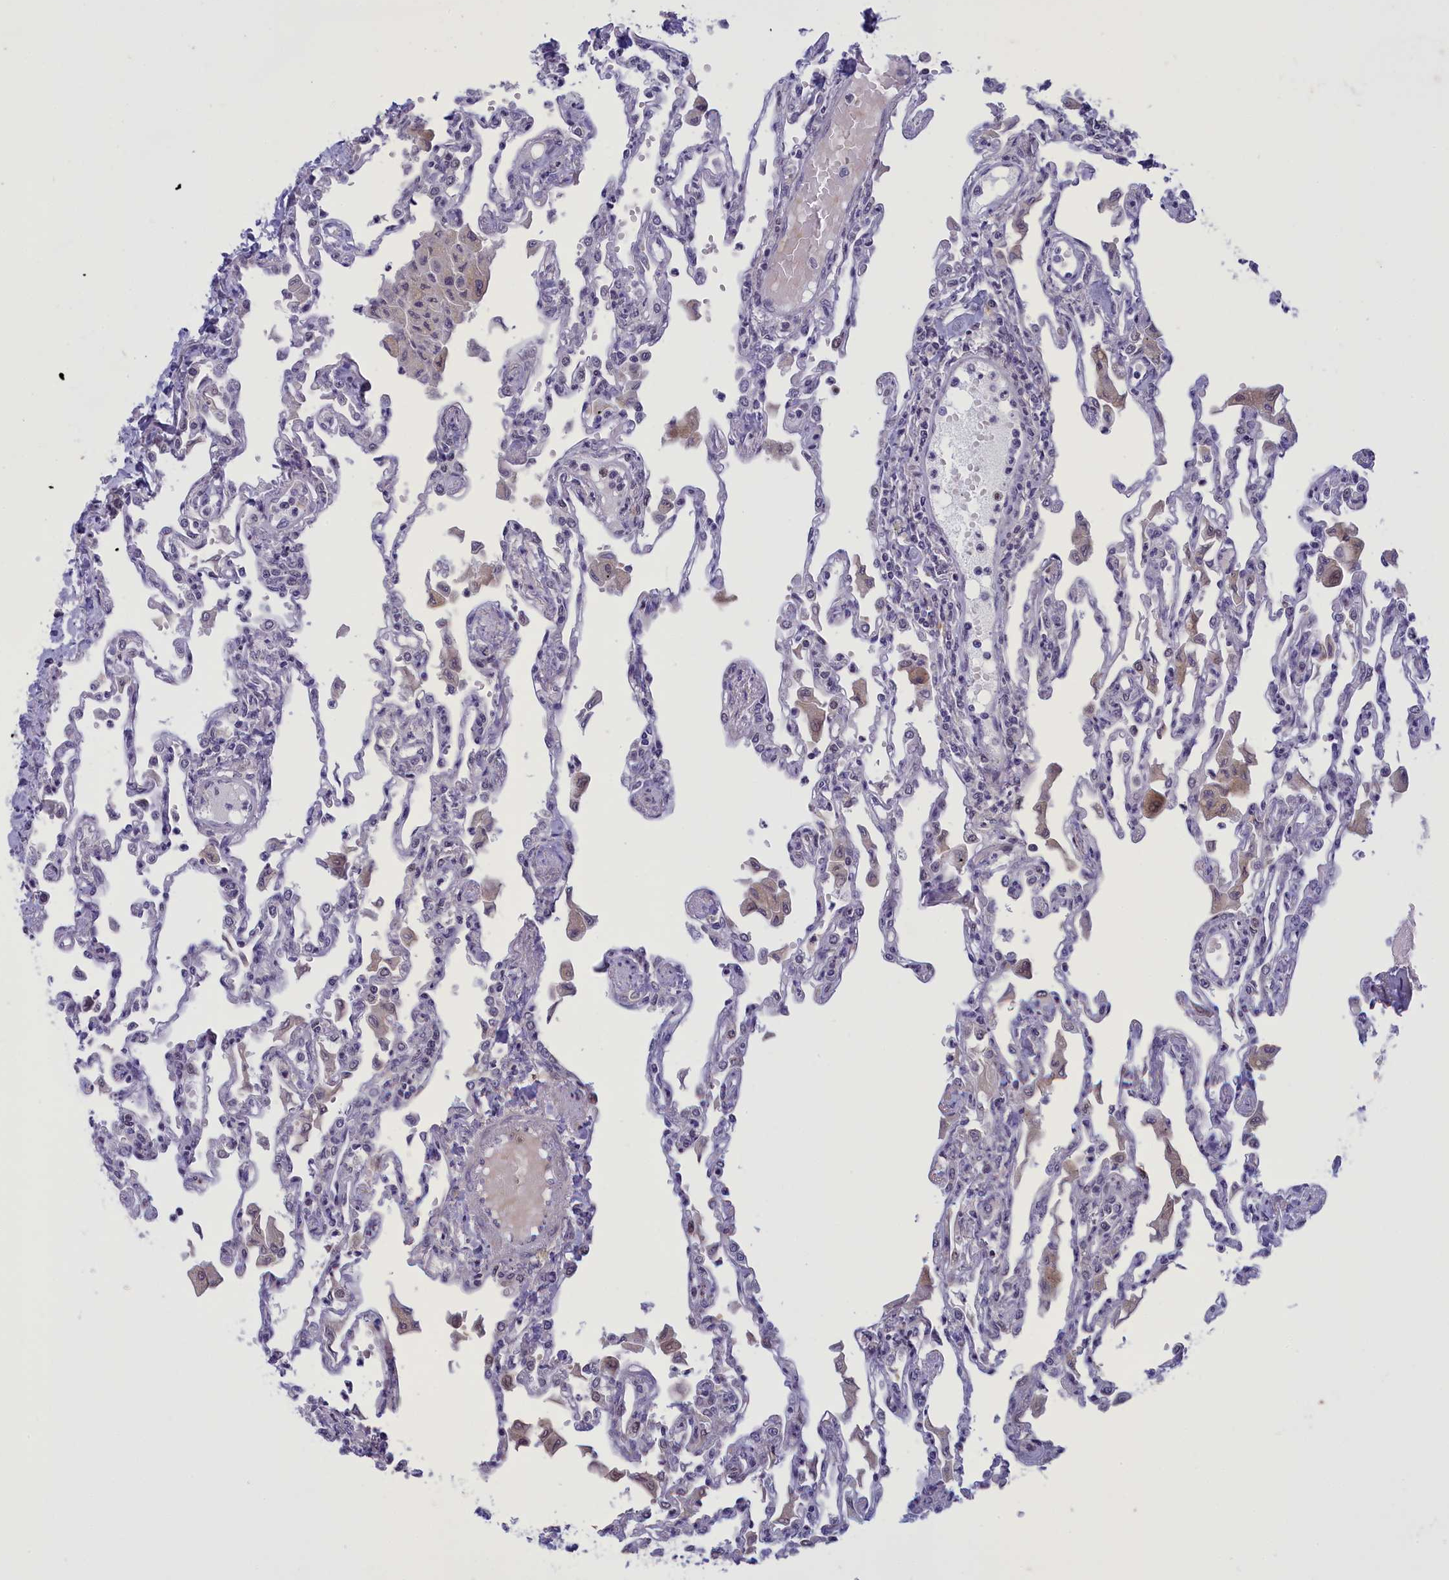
{"staining": {"intensity": "negative", "quantity": "none", "location": "none"}, "tissue": "lung", "cell_type": "Alveolar cells", "image_type": "normal", "snomed": [{"axis": "morphology", "description": "Normal tissue, NOS"}, {"axis": "topography", "description": "Bronchus"}, {"axis": "topography", "description": "Lung"}], "caption": "Immunohistochemistry (IHC) histopathology image of normal lung stained for a protein (brown), which shows no expression in alveolar cells. (DAB immunohistochemistry, high magnification).", "gene": "ELOA2", "patient": {"sex": "female", "age": 49}}